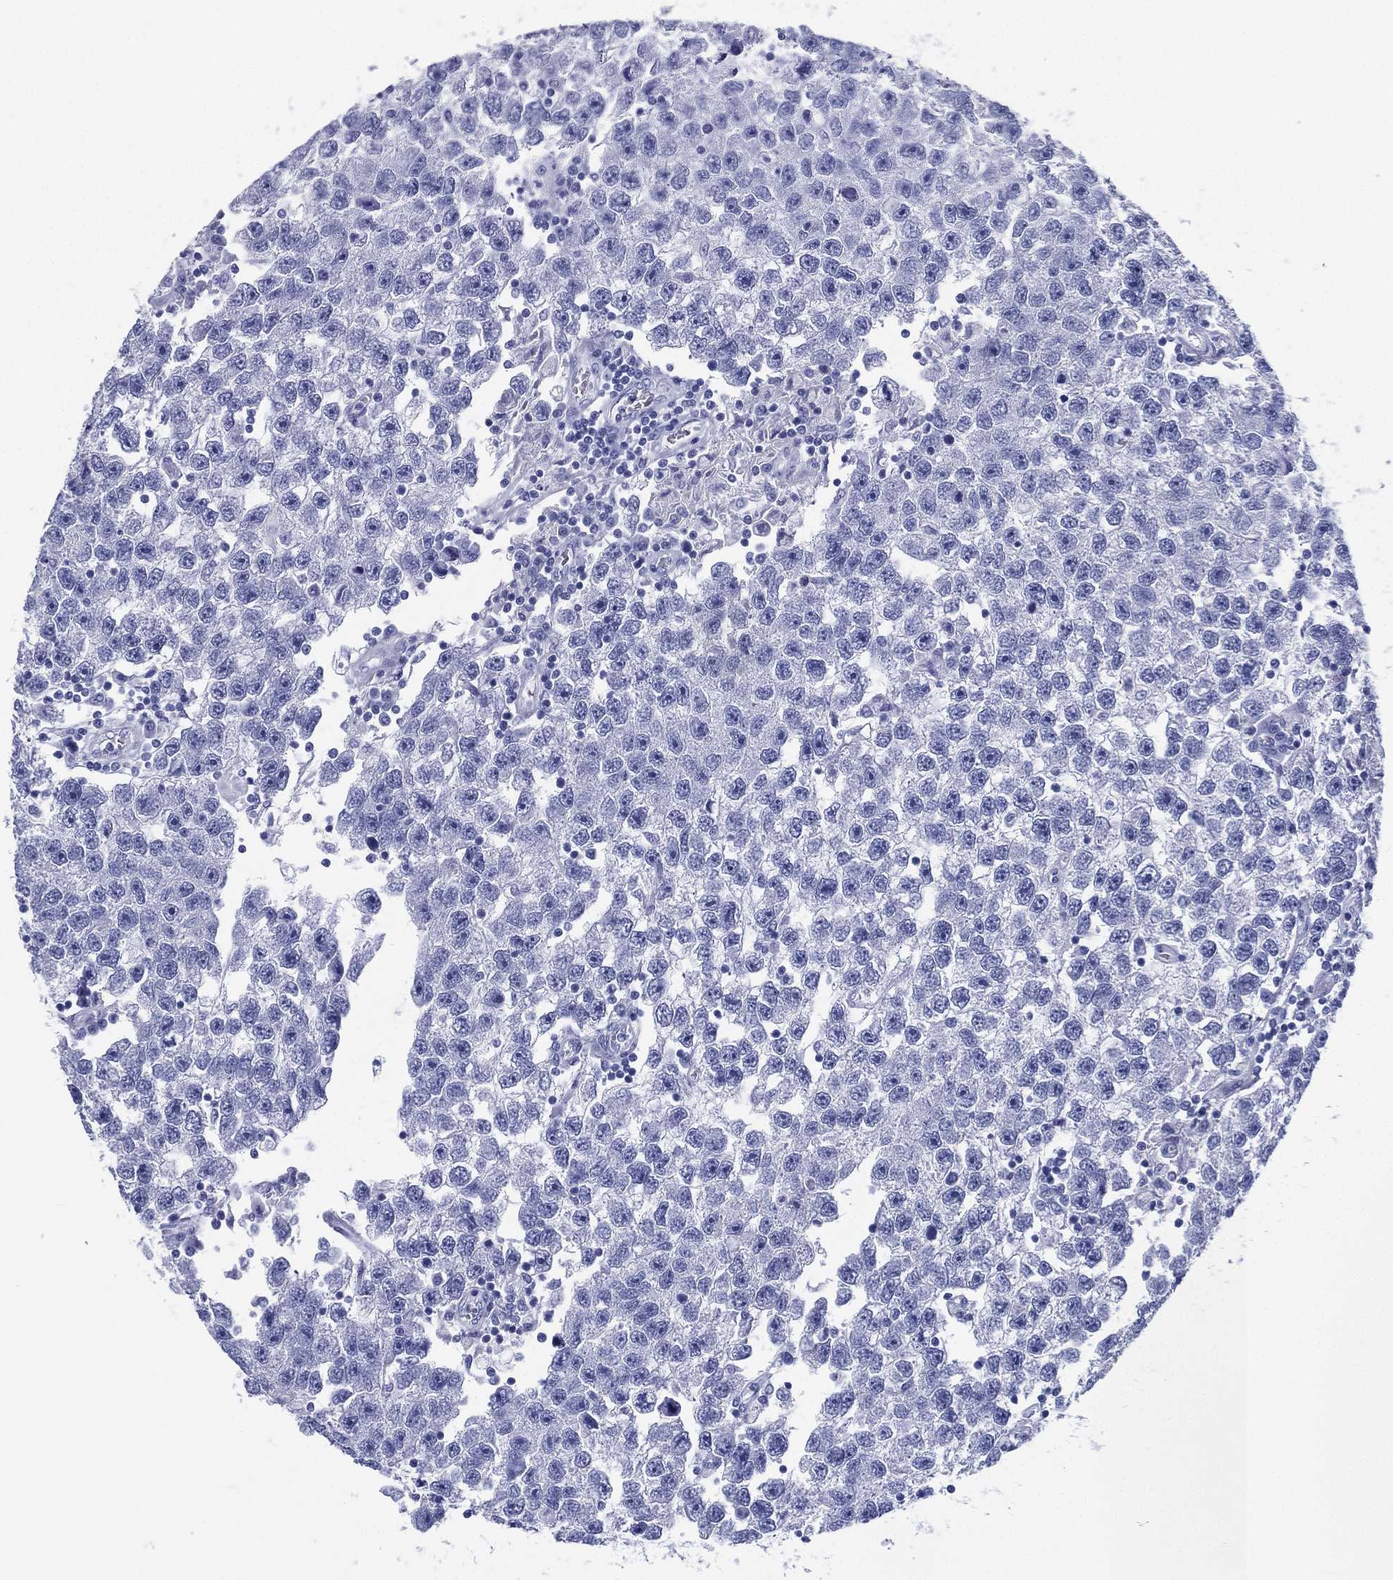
{"staining": {"intensity": "negative", "quantity": "none", "location": "none"}, "tissue": "testis cancer", "cell_type": "Tumor cells", "image_type": "cancer", "snomed": [{"axis": "morphology", "description": "Seminoma, NOS"}, {"axis": "topography", "description": "Testis"}], "caption": "IHC image of testis cancer (seminoma) stained for a protein (brown), which shows no positivity in tumor cells.", "gene": "RSPH4A", "patient": {"sex": "male", "age": 26}}